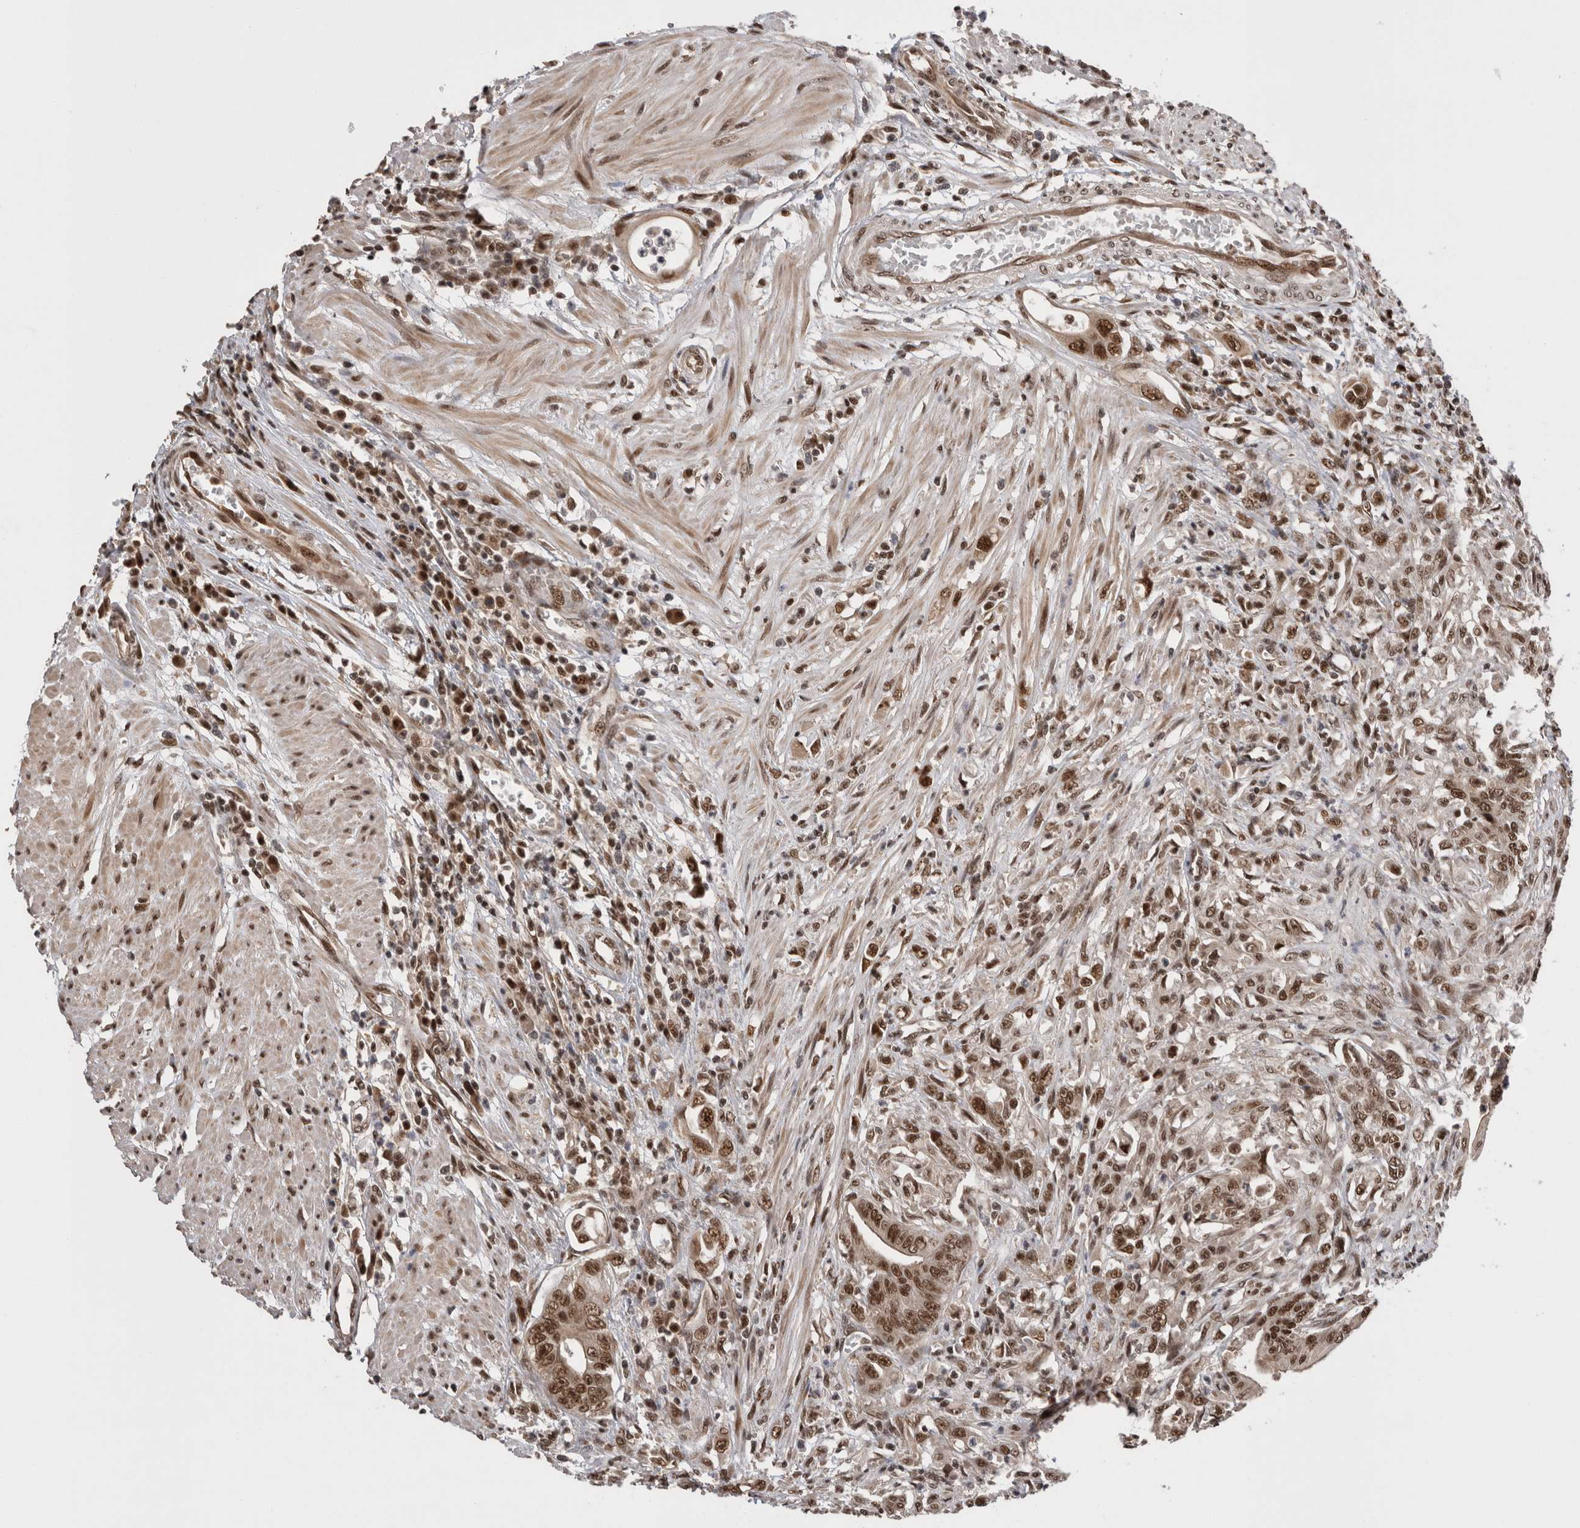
{"staining": {"intensity": "moderate", "quantity": ">75%", "location": "nuclear"}, "tissue": "colorectal cancer", "cell_type": "Tumor cells", "image_type": "cancer", "snomed": [{"axis": "morphology", "description": "Adenoma, NOS"}, {"axis": "morphology", "description": "Adenocarcinoma, NOS"}, {"axis": "topography", "description": "Colon"}], "caption": "A high-resolution photomicrograph shows immunohistochemistry staining of colorectal adenoma, which demonstrates moderate nuclear positivity in approximately >75% of tumor cells.", "gene": "CPSF2", "patient": {"sex": "male", "age": 79}}